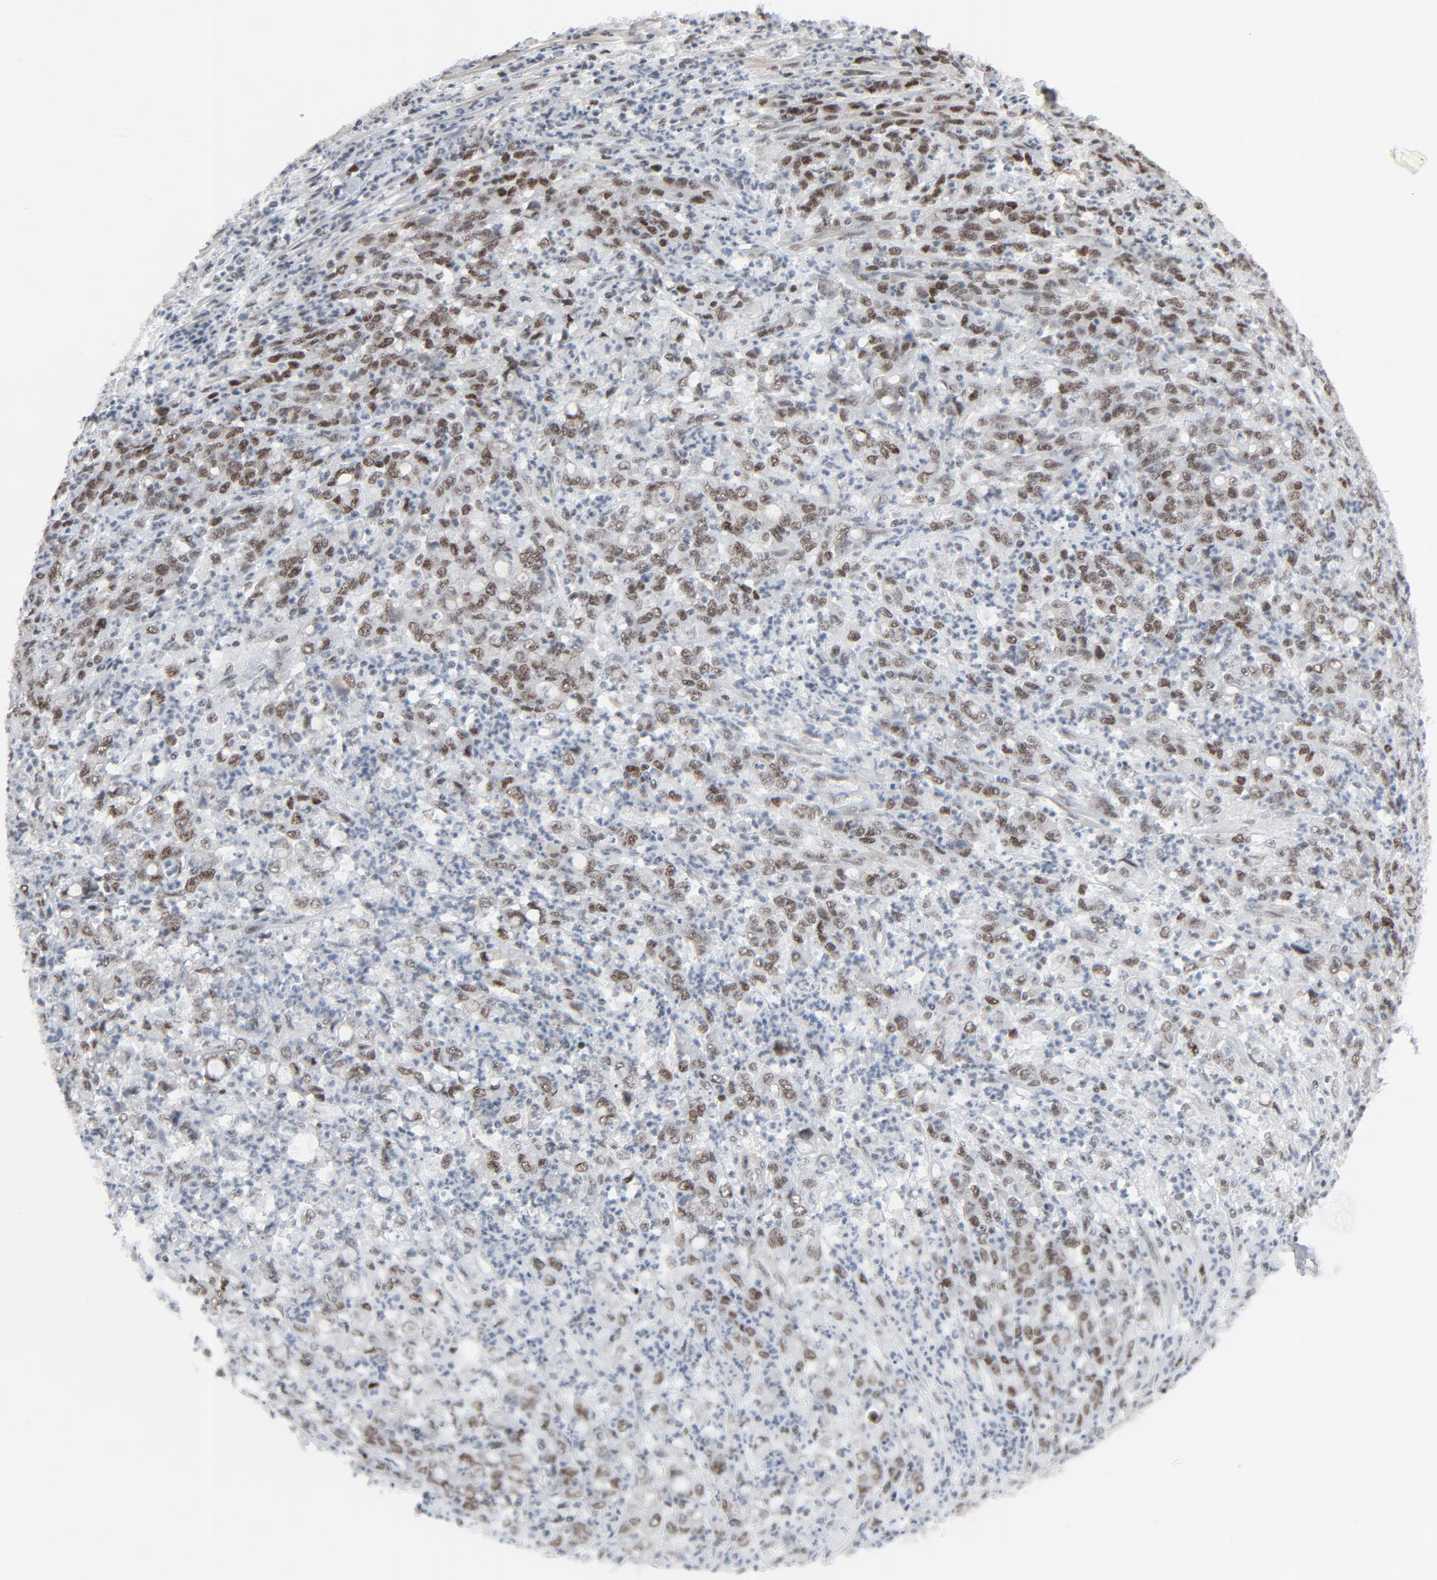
{"staining": {"intensity": "moderate", "quantity": "25%-75%", "location": "nuclear"}, "tissue": "stomach cancer", "cell_type": "Tumor cells", "image_type": "cancer", "snomed": [{"axis": "morphology", "description": "Adenocarcinoma, NOS"}, {"axis": "topography", "description": "Stomach, lower"}], "caption": "Immunohistochemical staining of human stomach adenocarcinoma displays moderate nuclear protein staining in approximately 25%-75% of tumor cells.", "gene": "FBXO28", "patient": {"sex": "female", "age": 71}}